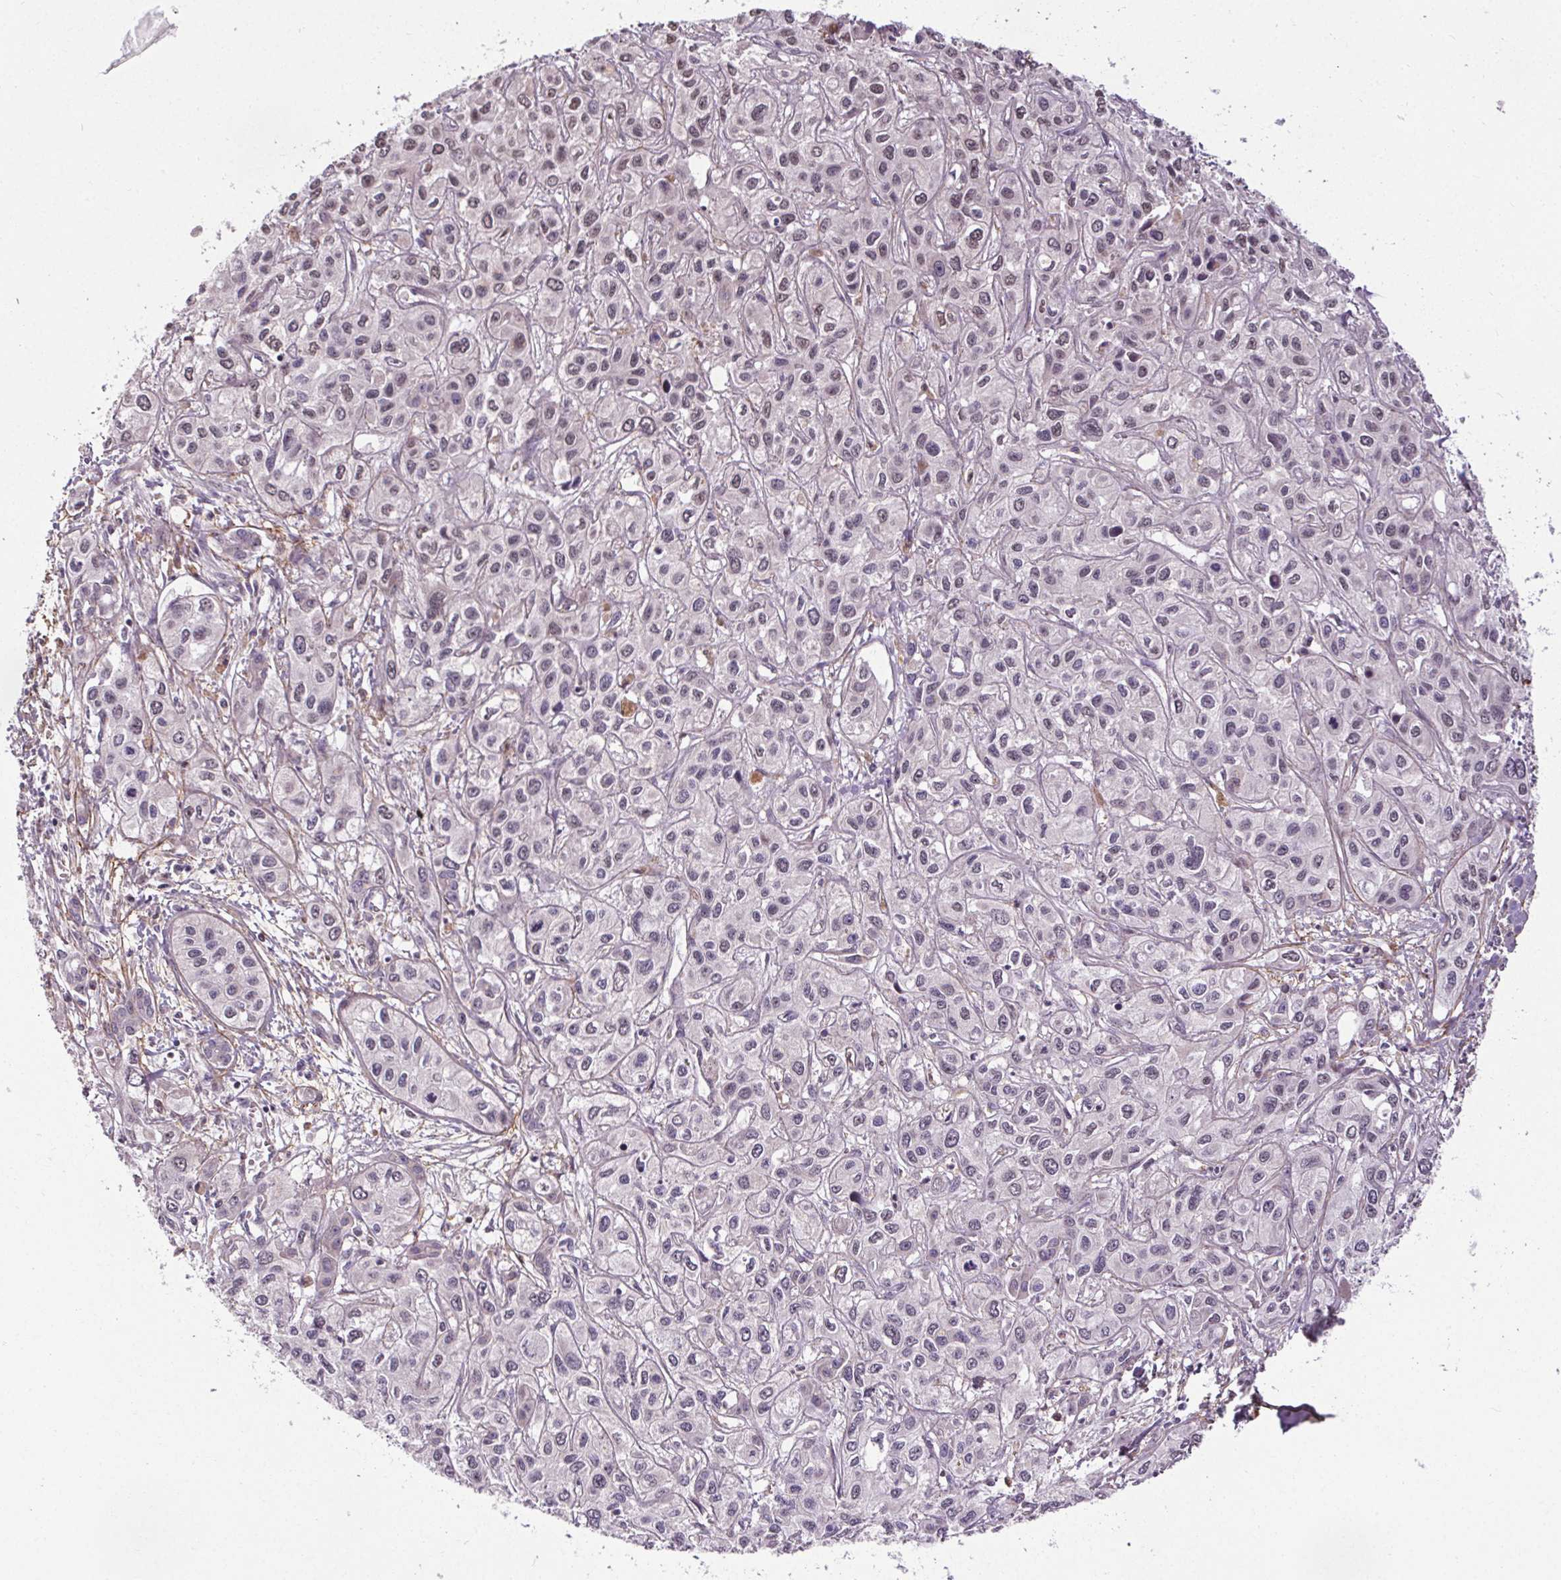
{"staining": {"intensity": "weak", "quantity": "<25%", "location": "nuclear"}, "tissue": "liver cancer", "cell_type": "Tumor cells", "image_type": "cancer", "snomed": [{"axis": "morphology", "description": "Cholangiocarcinoma"}, {"axis": "topography", "description": "Liver"}], "caption": "Immunohistochemical staining of human cholangiocarcinoma (liver) shows no significant staining in tumor cells.", "gene": "KIAA0232", "patient": {"sex": "female", "age": 66}}